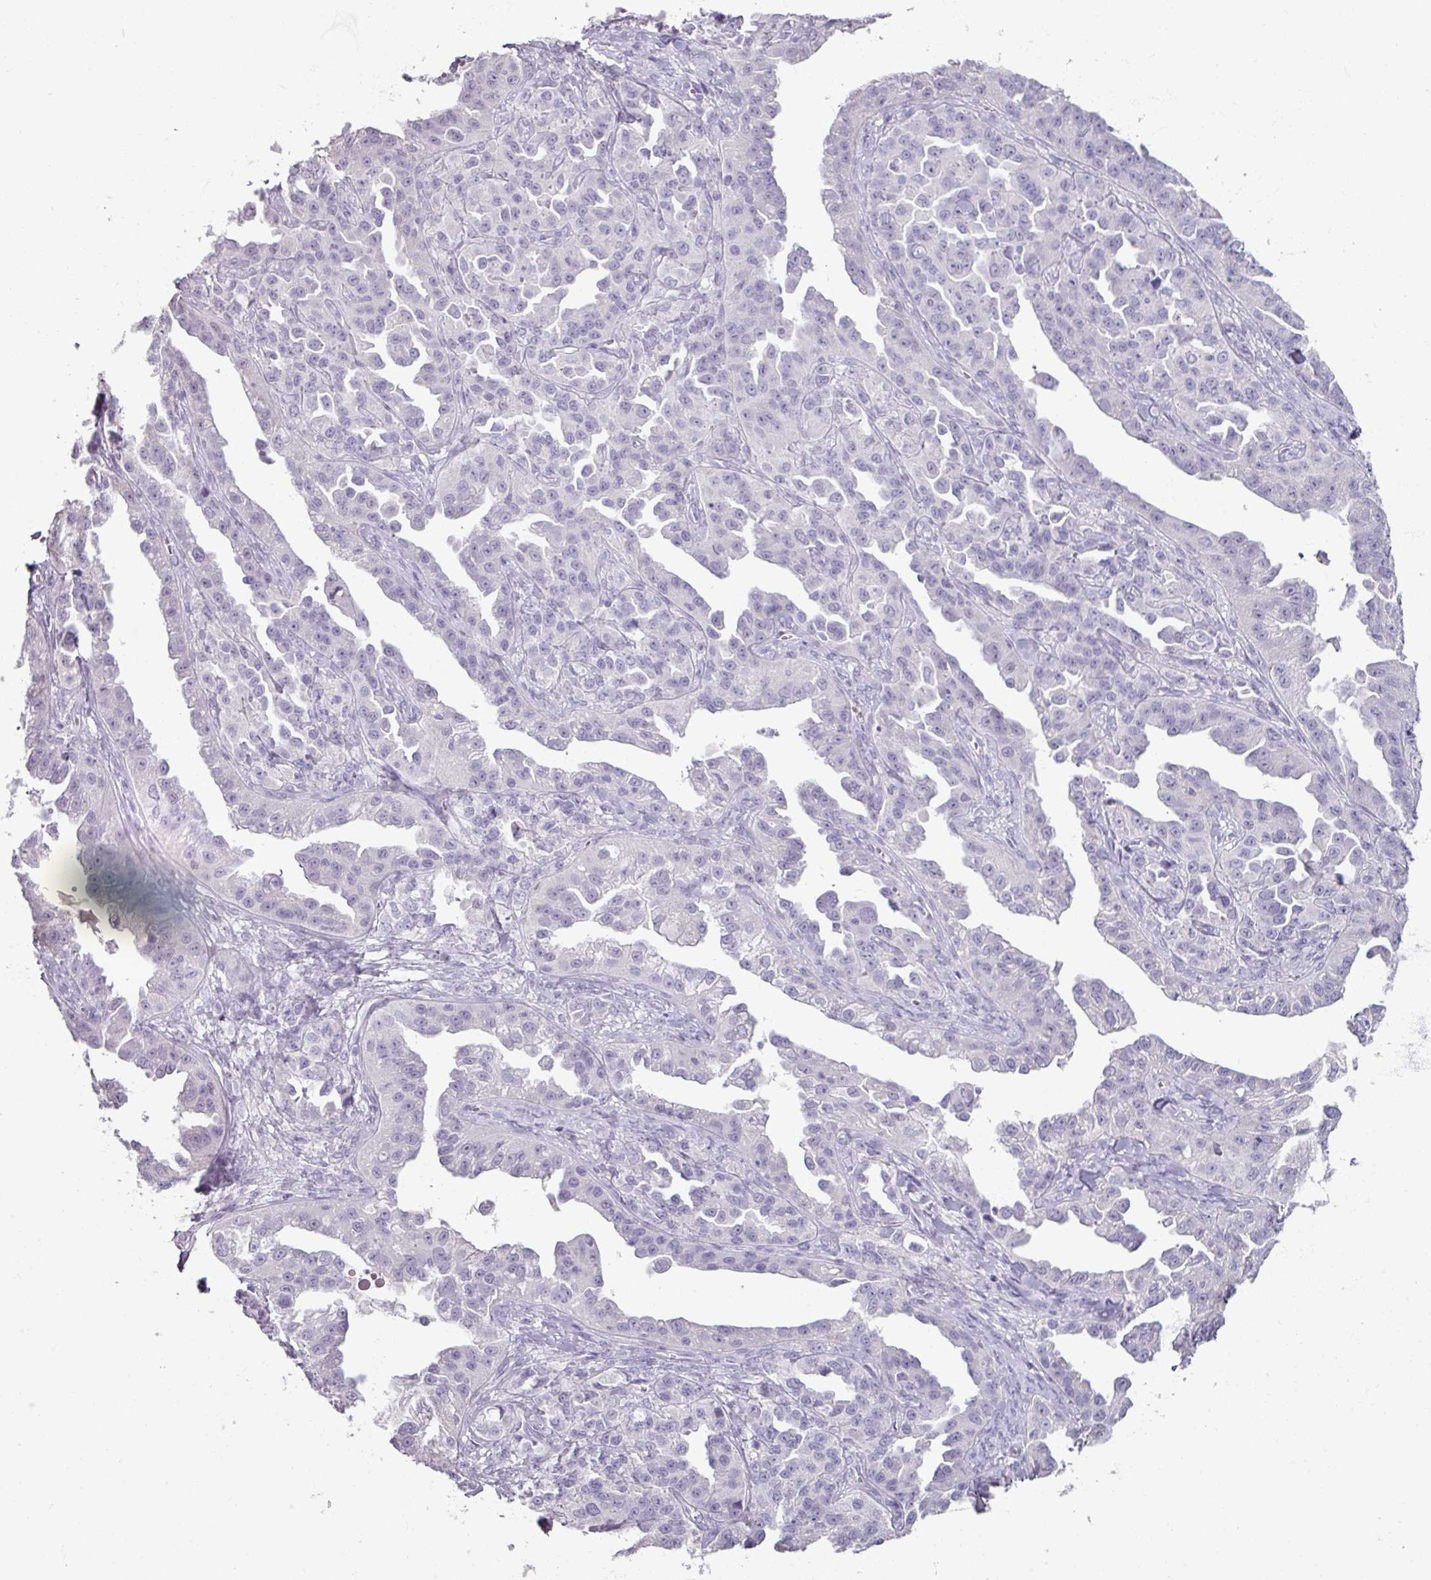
{"staining": {"intensity": "negative", "quantity": "none", "location": "none"}, "tissue": "ovarian cancer", "cell_type": "Tumor cells", "image_type": "cancer", "snomed": [{"axis": "morphology", "description": "Cystadenocarcinoma, serous, NOS"}, {"axis": "topography", "description": "Ovary"}], "caption": "Photomicrograph shows no protein staining in tumor cells of ovarian cancer tissue.", "gene": "ARG1", "patient": {"sex": "female", "age": 75}}